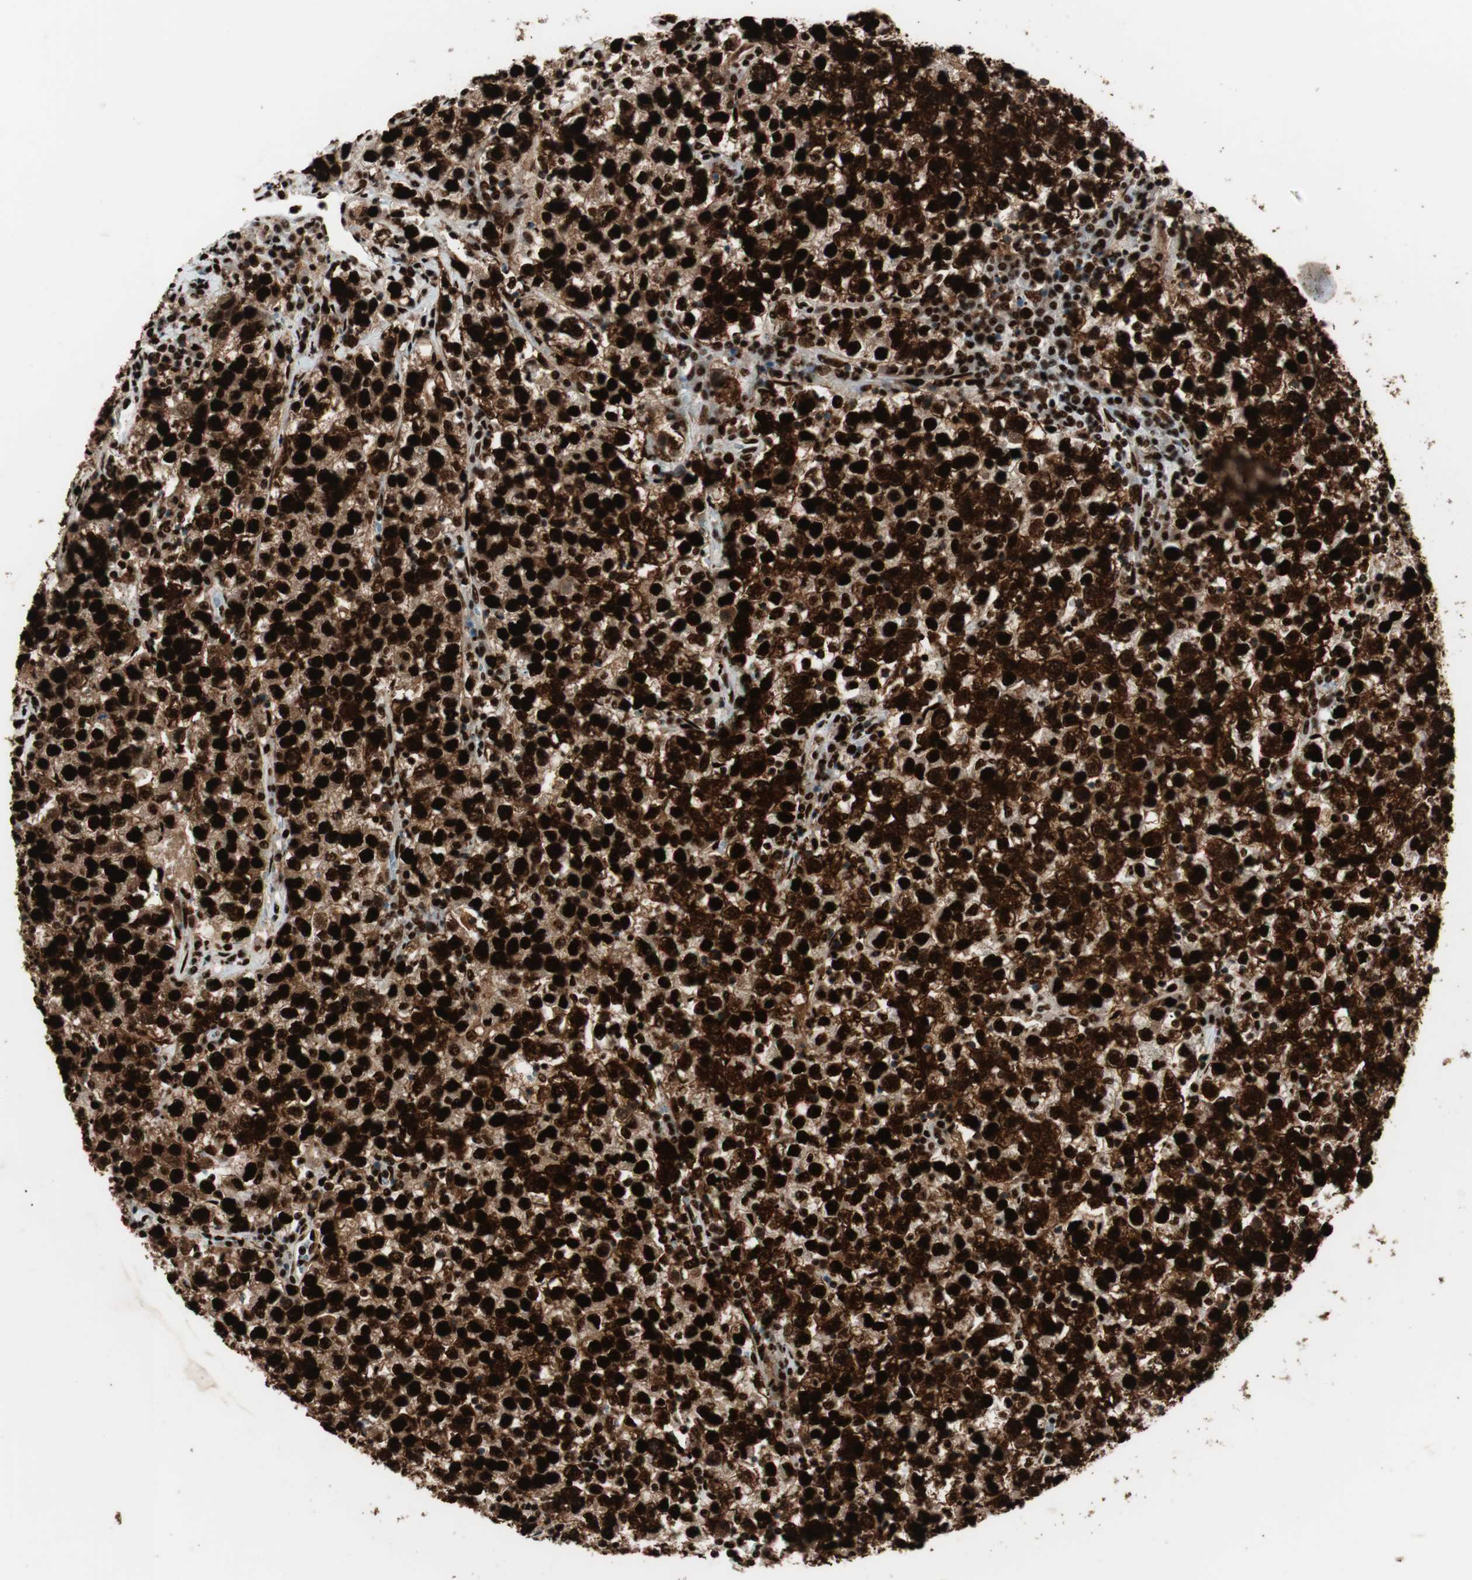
{"staining": {"intensity": "strong", "quantity": ">75%", "location": "cytoplasmic/membranous,nuclear"}, "tissue": "testis cancer", "cell_type": "Tumor cells", "image_type": "cancer", "snomed": [{"axis": "morphology", "description": "Seminoma, NOS"}, {"axis": "topography", "description": "Testis"}], "caption": "Testis seminoma was stained to show a protein in brown. There is high levels of strong cytoplasmic/membranous and nuclear expression in approximately >75% of tumor cells.", "gene": "PSME3", "patient": {"sex": "male", "age": 22}}